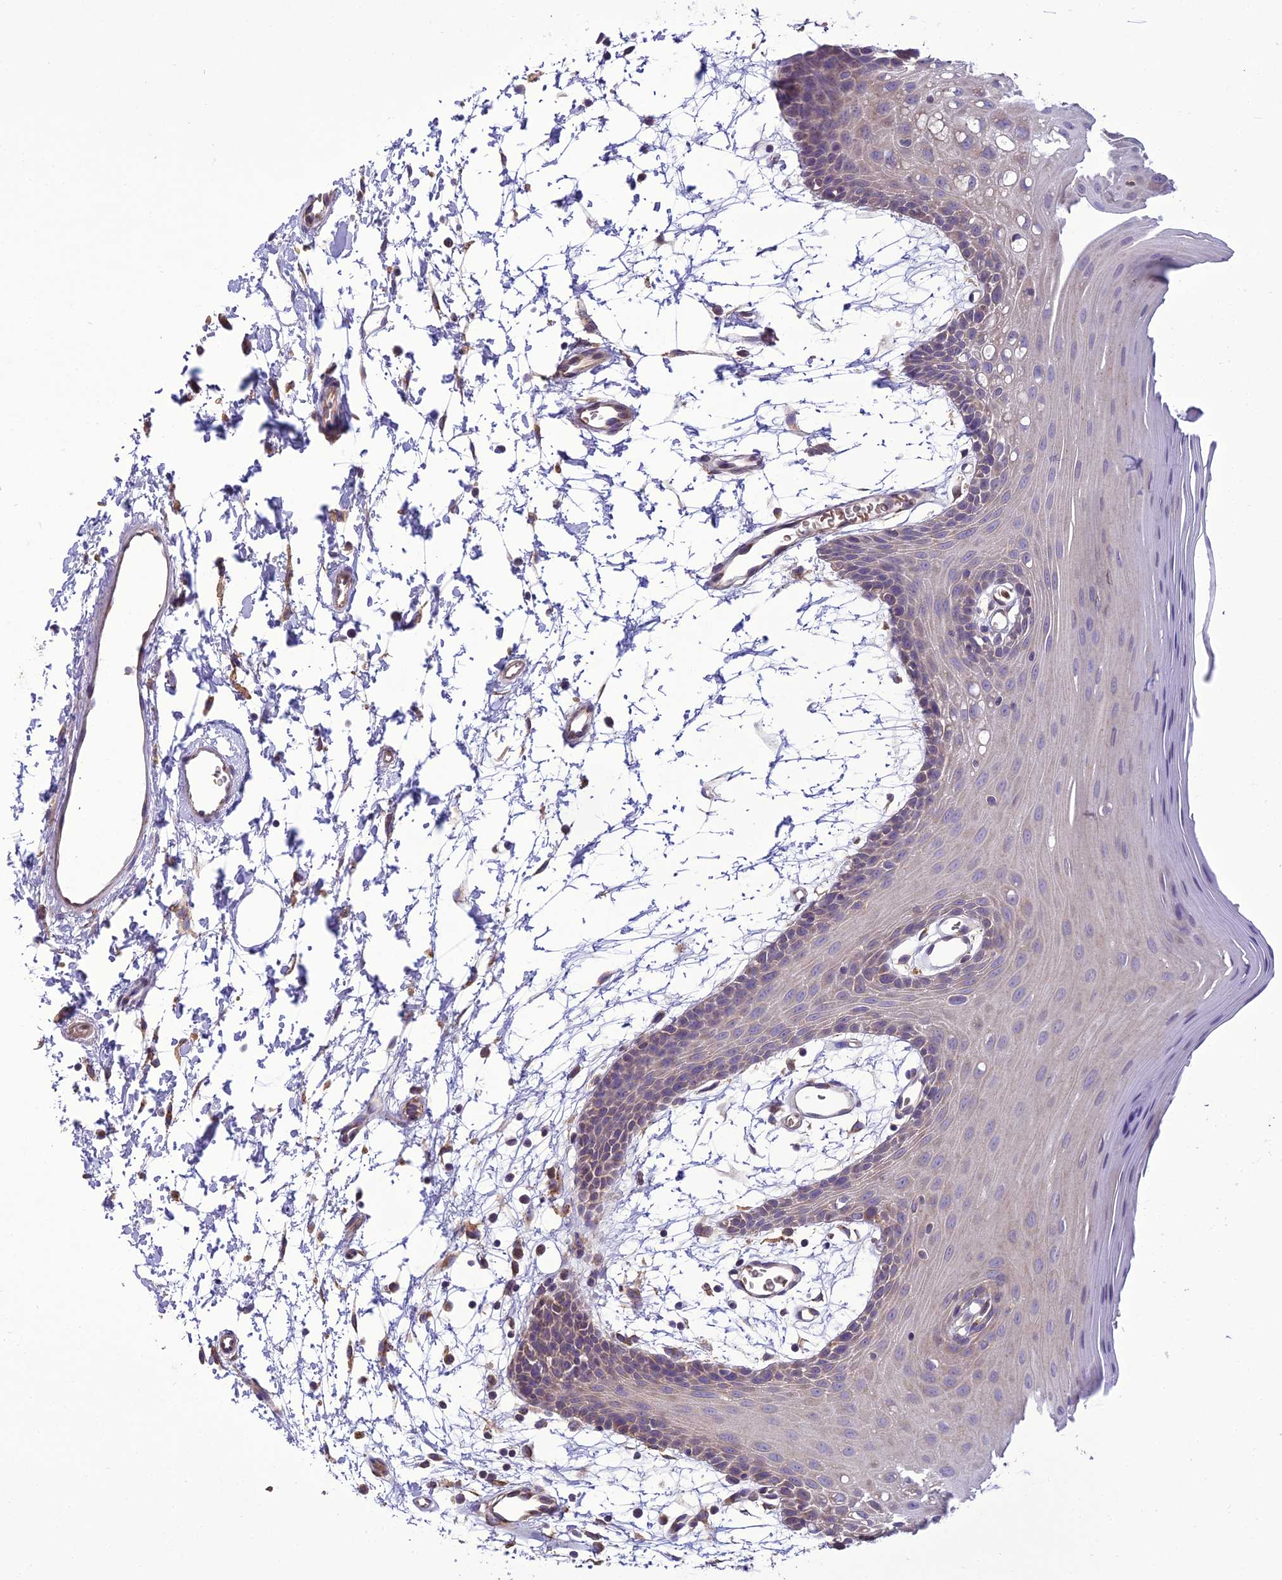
{"staining": {"intensity": "weak", "quantity": "<25%", "location": "cytoplasmic/membranous"}, "tissue": "oral mucosa", "cell_type": "Squamous epithelial cells", "image_type": "normal", "snomed": [{"axis": "morphology", "description": "Normal tissue, NOS"}, {"axis": "topography", "description": "Skeletal muscle"}, {"axis": "topography", "description": "Oral tissue"}, {"axis": "topography", "description": "Salivary gland"}, {"axis": "topography", "description": "Peripheral nerve tissue"}], "caption": "The histopathology image exhibits no staining of squamous epithelial cells in unremarkable oral mucosa.", "gene": "ENSG00000260272", "patient": {"sex": "male", "age": 54}}